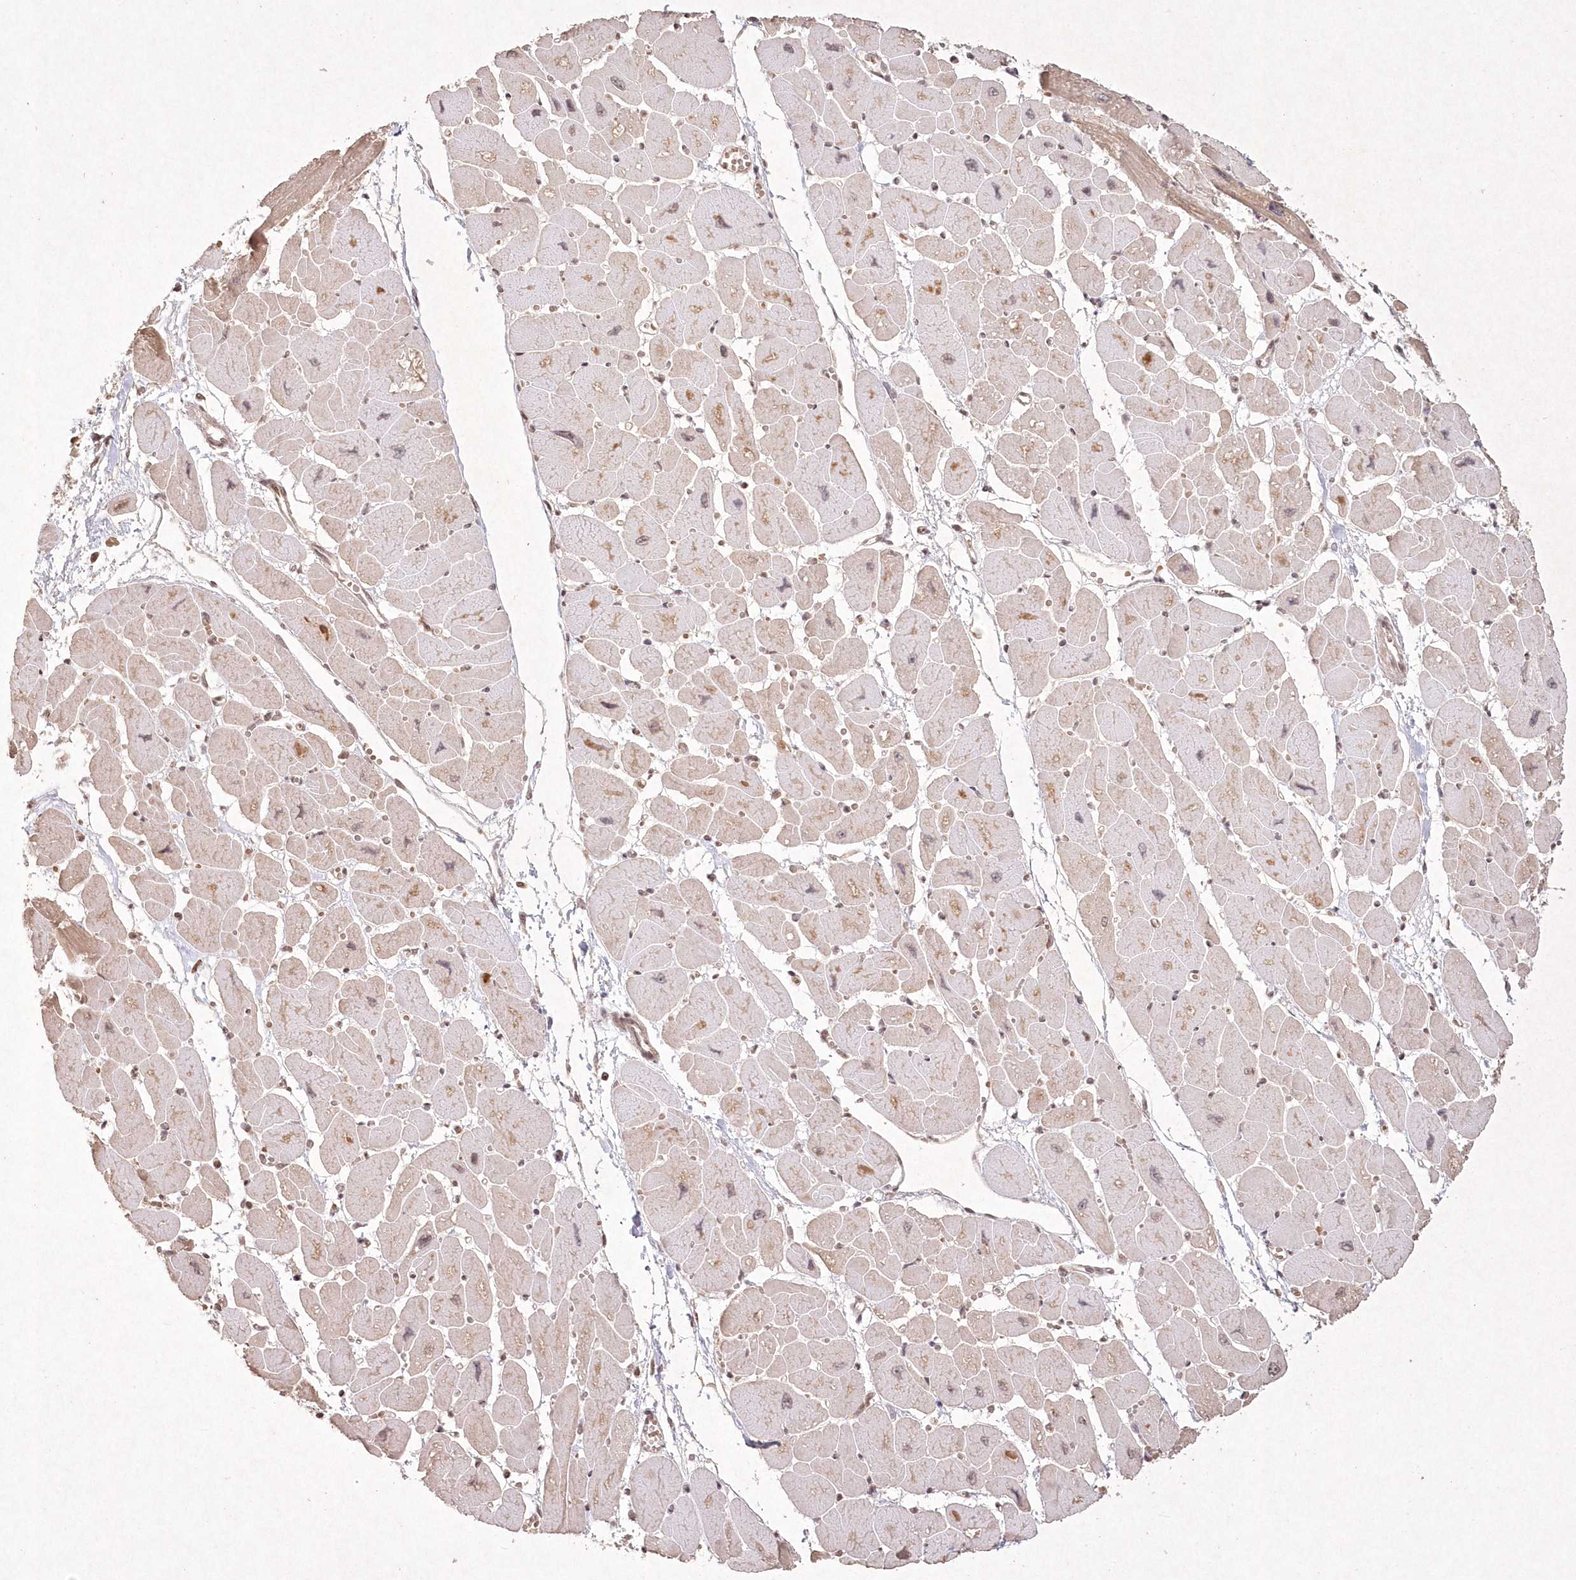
{"staining": {"intensity": "strong", "quantity": "<25%", "location": "cytoplasmic/membranous"}, "tissue": "heart muscle", "cell_type": "Cardiomyocytes", "image_type": "normal", "snomed": [{"axis": "morphology", "description": "Normal tissue, NOS"}, {"axis": "topography", "description": "Heart"}], "caption": "Strong cytoplasmic/membranous expression is seen in approximately <25% of cardiomyocytes in benign heart muscle.", "gene": "LRPPRC", "patient": {"sex": "female", "age": 54}}